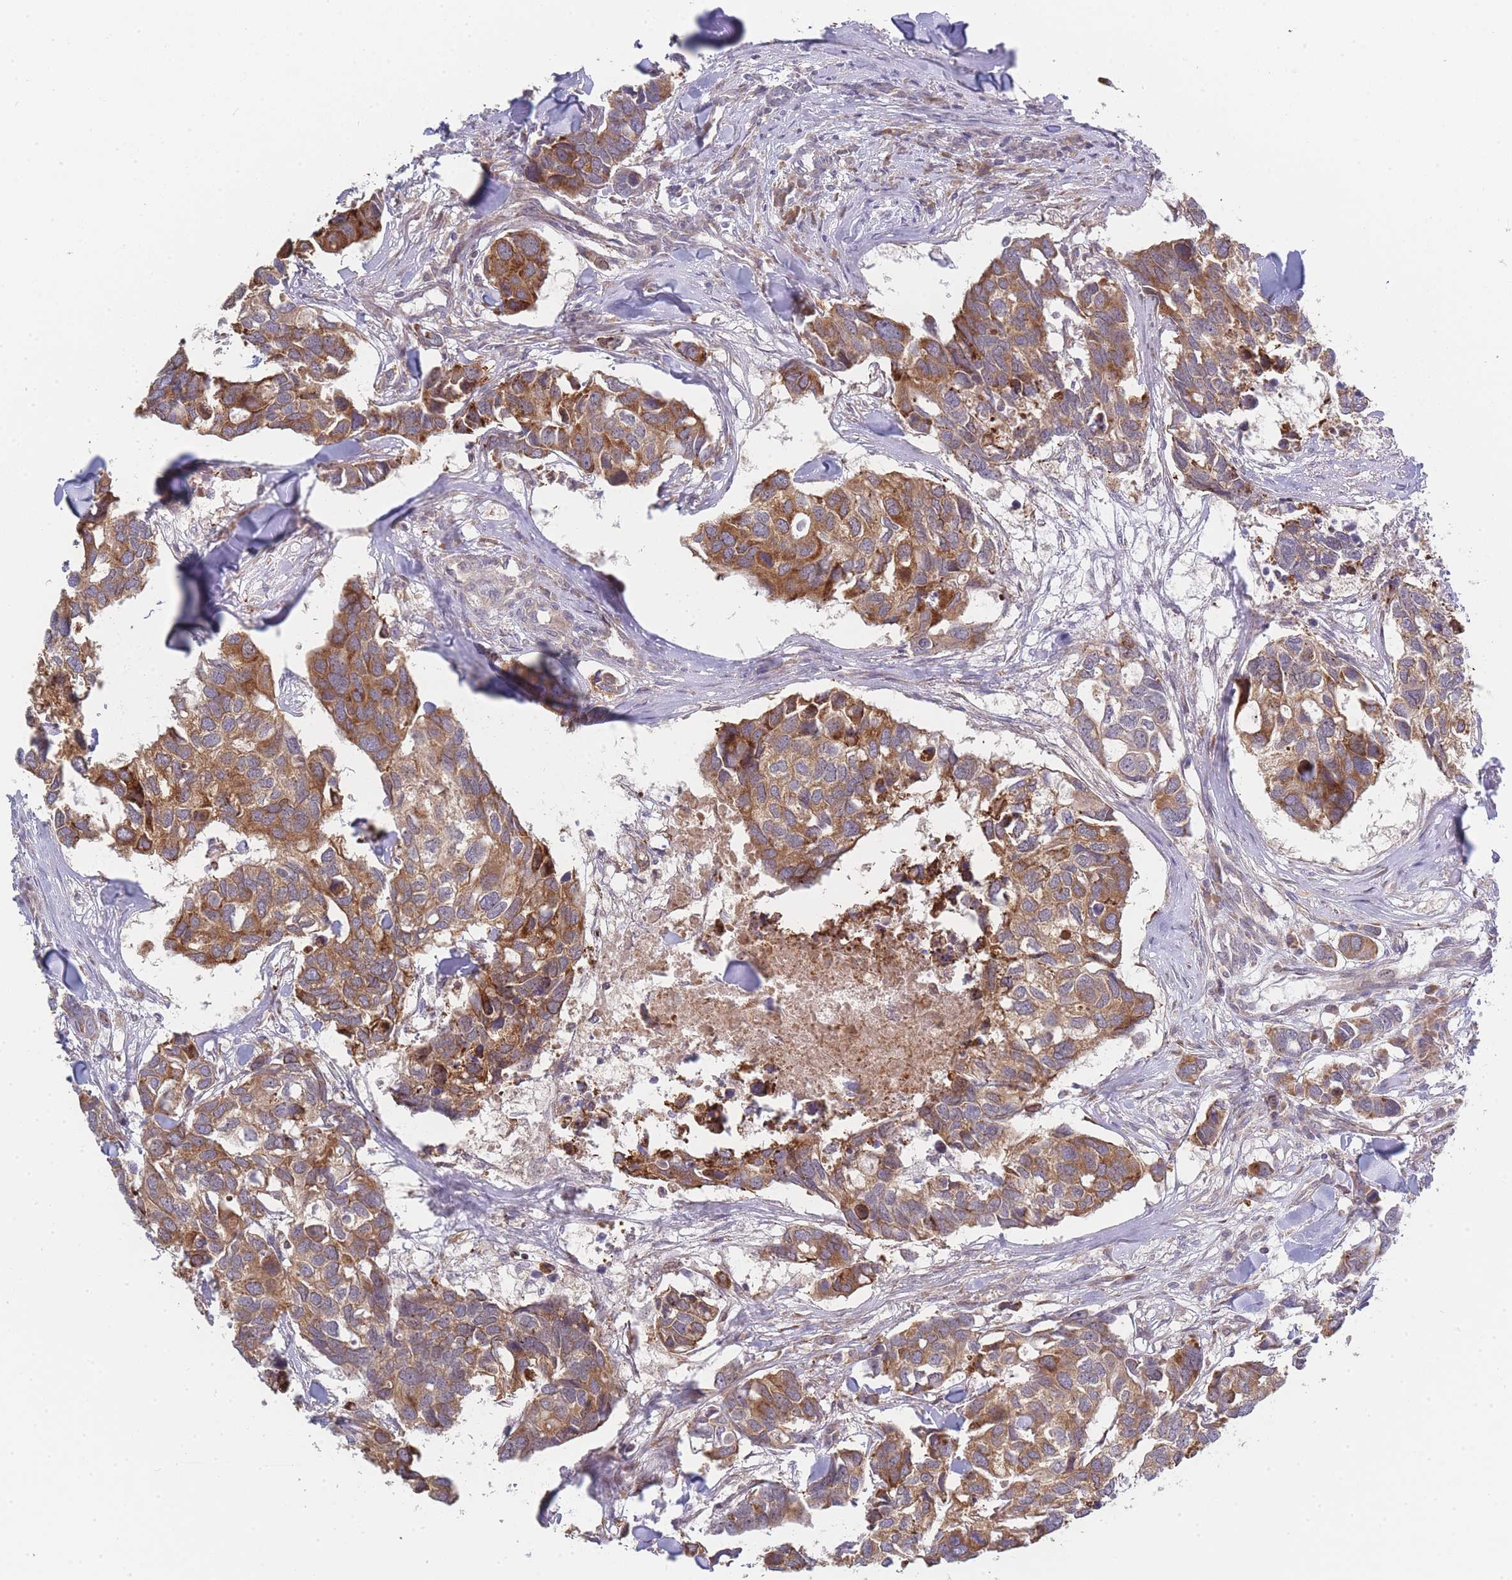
{"staining": {"intensity": "moderate", "quantity": ">75%", "location": "cytoplasmic/membranous"}, "tissue": "breast cancer", "cell_type": "Tumor cells", "image_type": "cancer", "snomed": [{"axis": "morphology", "description": "Duct carcinoma"}, {"axis": "topography", "description": "Breast"}], "caption": "Invasive ductal carcinoma (breast) stained for a protein (brown) shows moderate cytoplasmic/membranous positive staining in approximately >75% of tumor cells.", "gene": "TRIM26", "patient": {"sex": "female", "age": 83}}